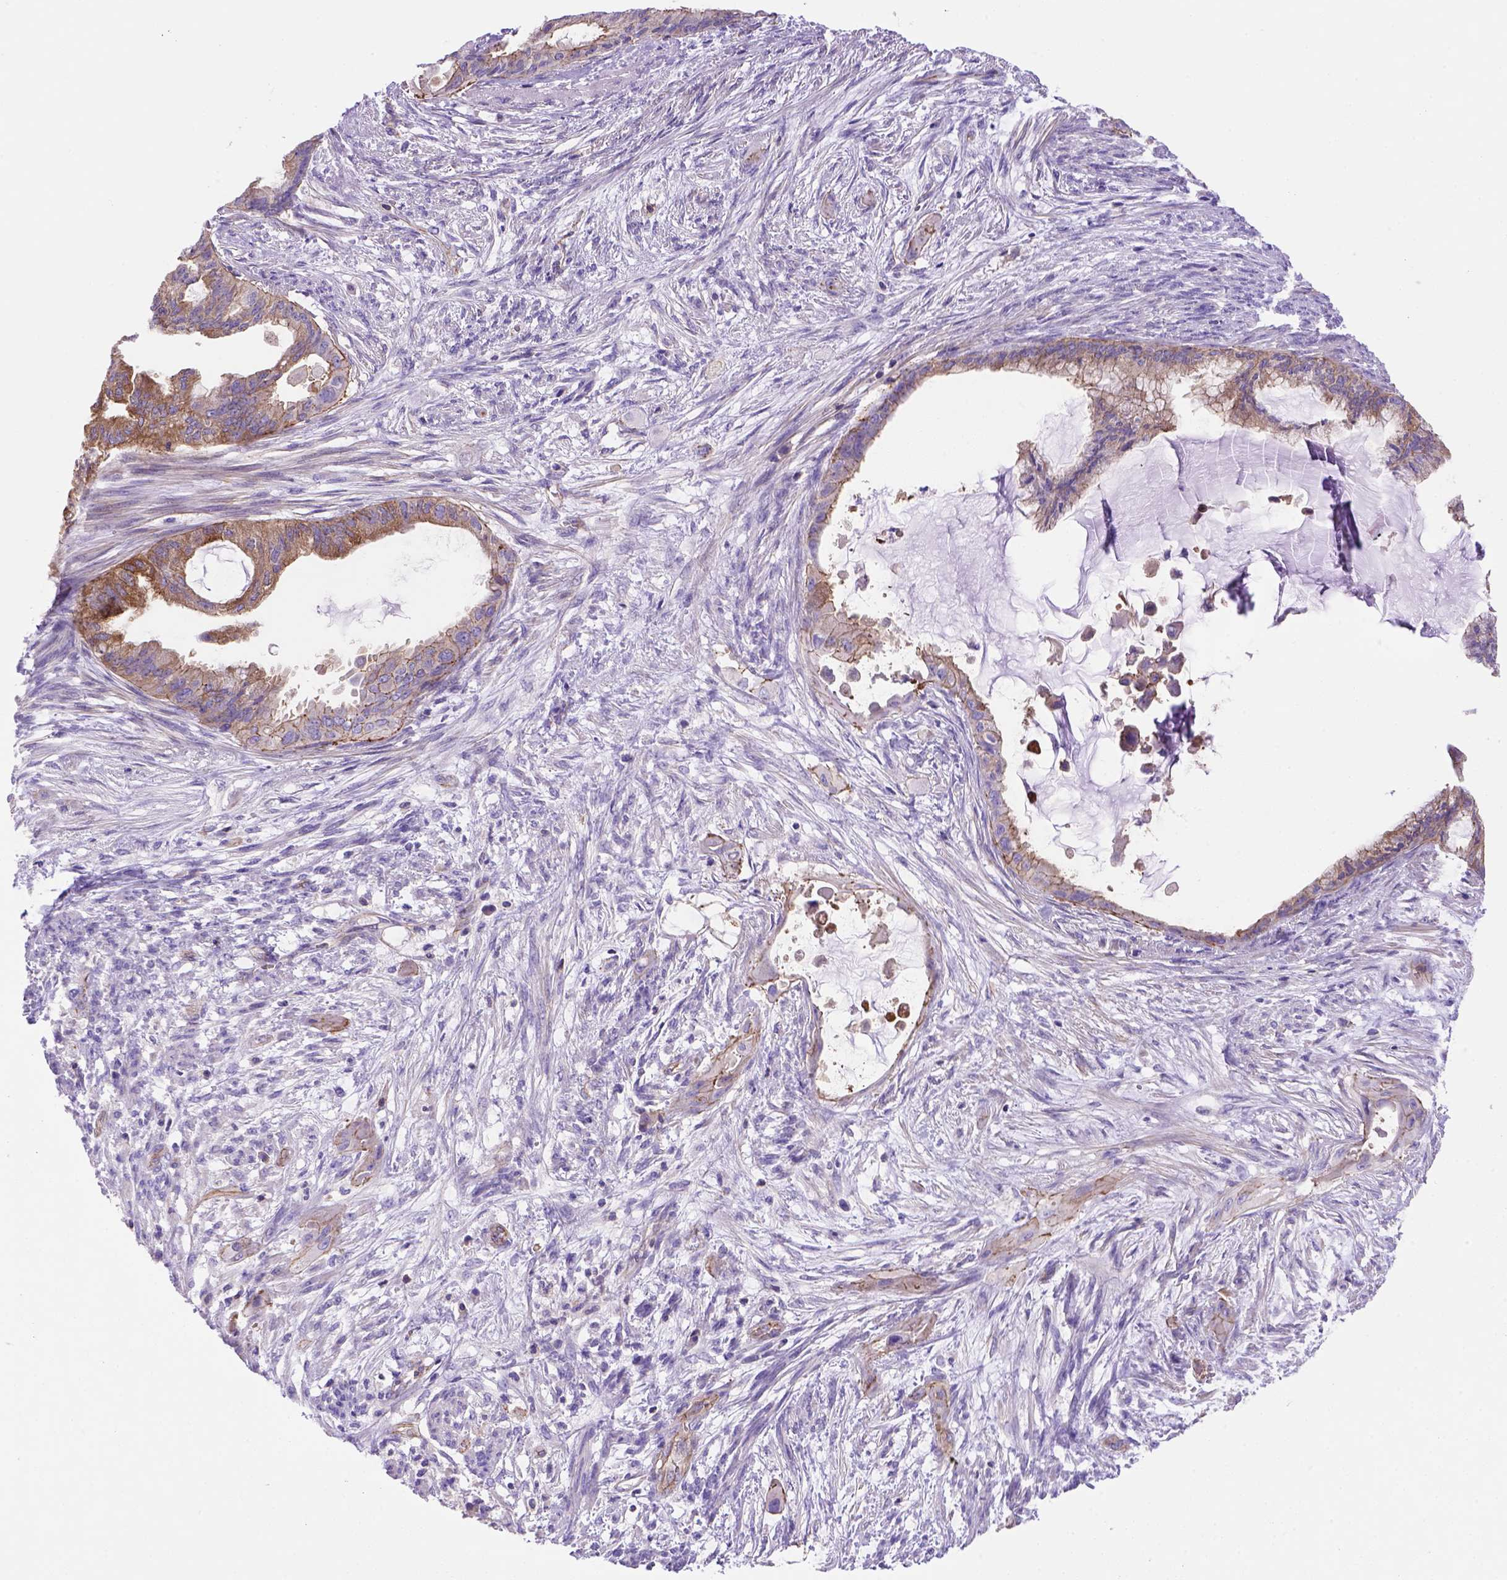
{"staining": {"intensity": "moderate", "quantity": ">75%", "location": "cytoplasmic/membranous"}, "tissue": "endometrial cancer", "cell_type": "Tumor cells", "image_type": "cancer", "snomed": [{"axis": "morphology", "description": "Adenocarcinoma, NOS"}, {"axis": "topography", "description": "Endometrium"}], "caption": "Approximately >75% of tumor cells in human adenocarcinoma (endometrial) show moderate cytoplasmic/membranous protein staining as visualized by brown immunohistochemical staining.", "gene": "PEX12", "patient": {"sex": "female", "age": 86}}